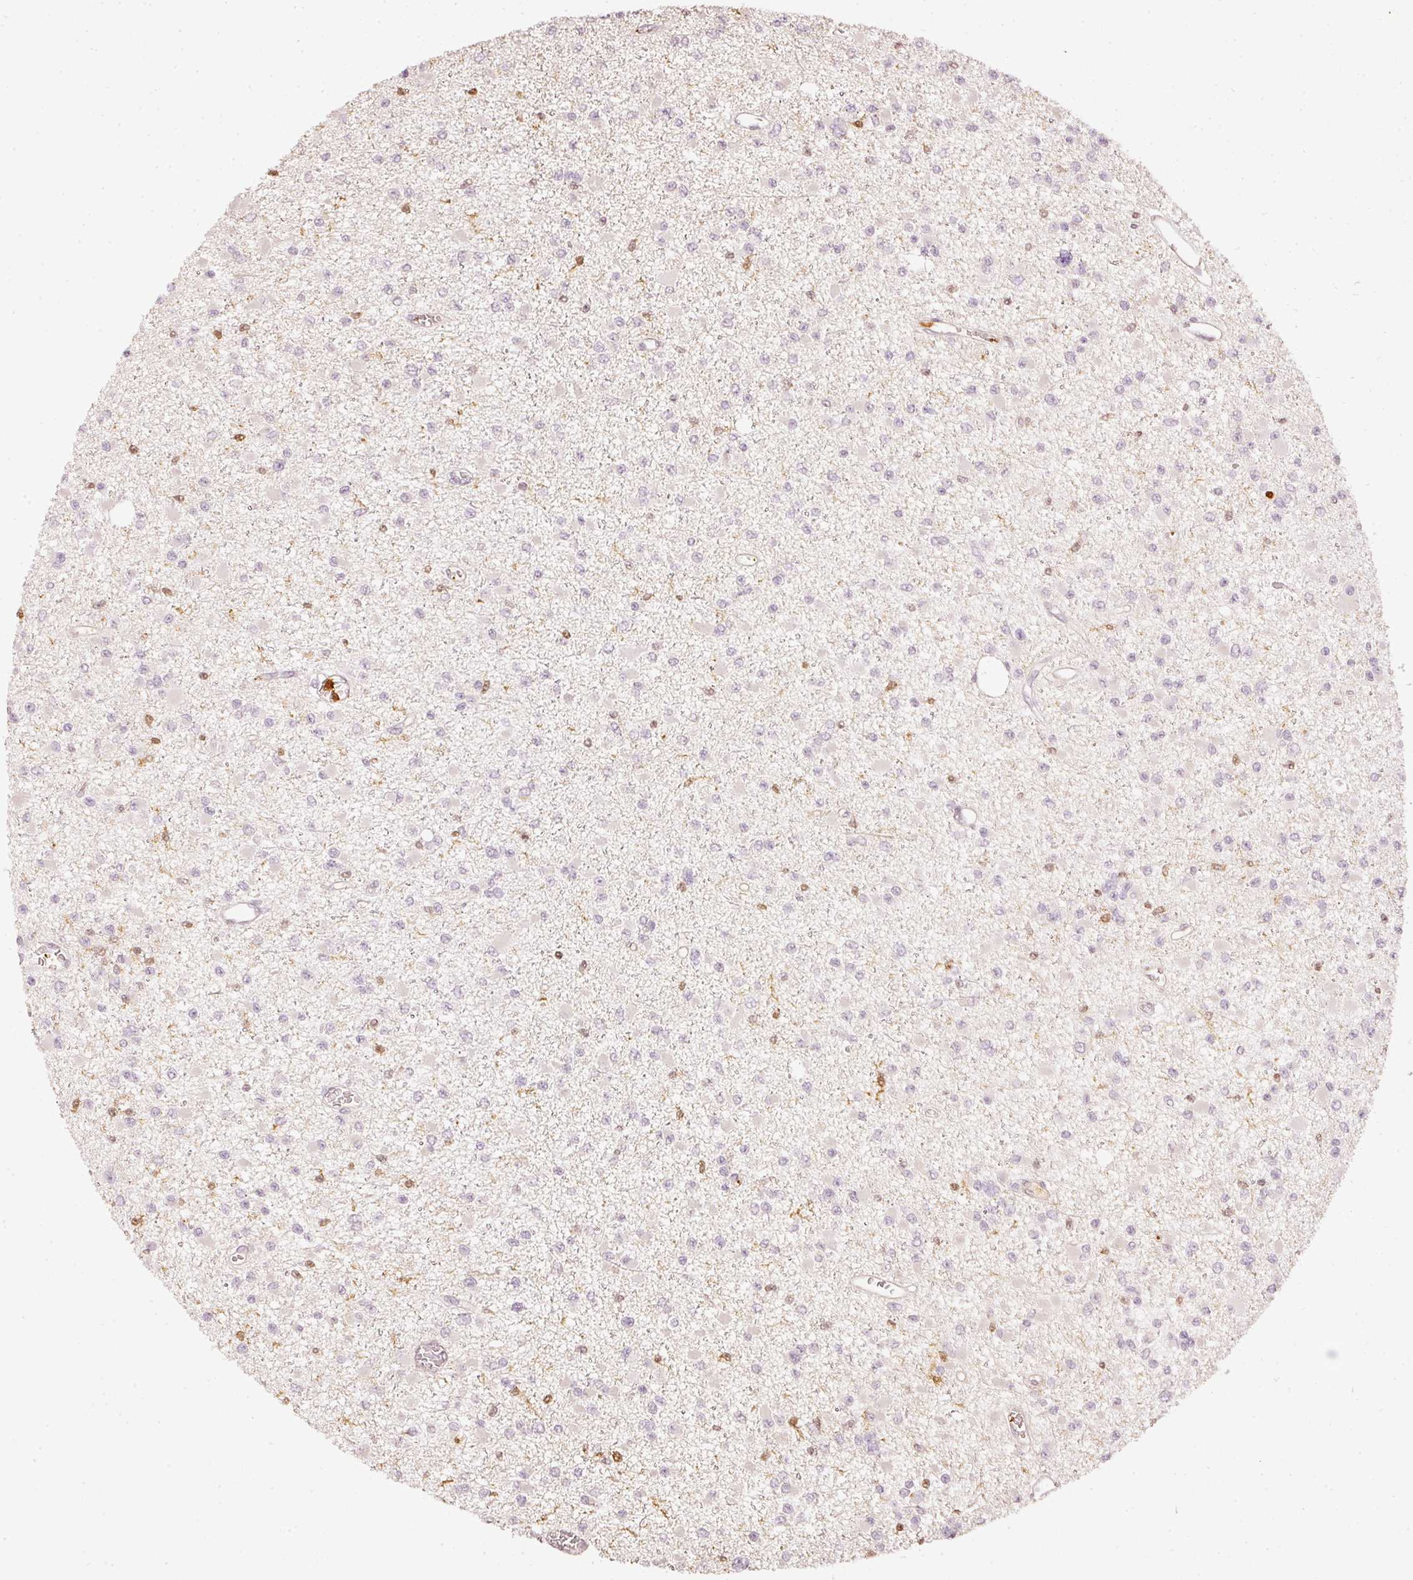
{"staining": {"intensity": "negative", "quantity": "none", "location": "none"}, "tissue": "glioma", "cell_type": "Tumor cells", "image_type": "cancer", "snomed": [{"axis": "morphology", "description": "Glioma, malignant, Low grade"}, {"axis": "topography", "description": "Brain"}], "caption": "Tumor cells are negative for protein expression in human glioma.", "gene": "PFN1", "patient": {"sex": "female", "age": 22}}